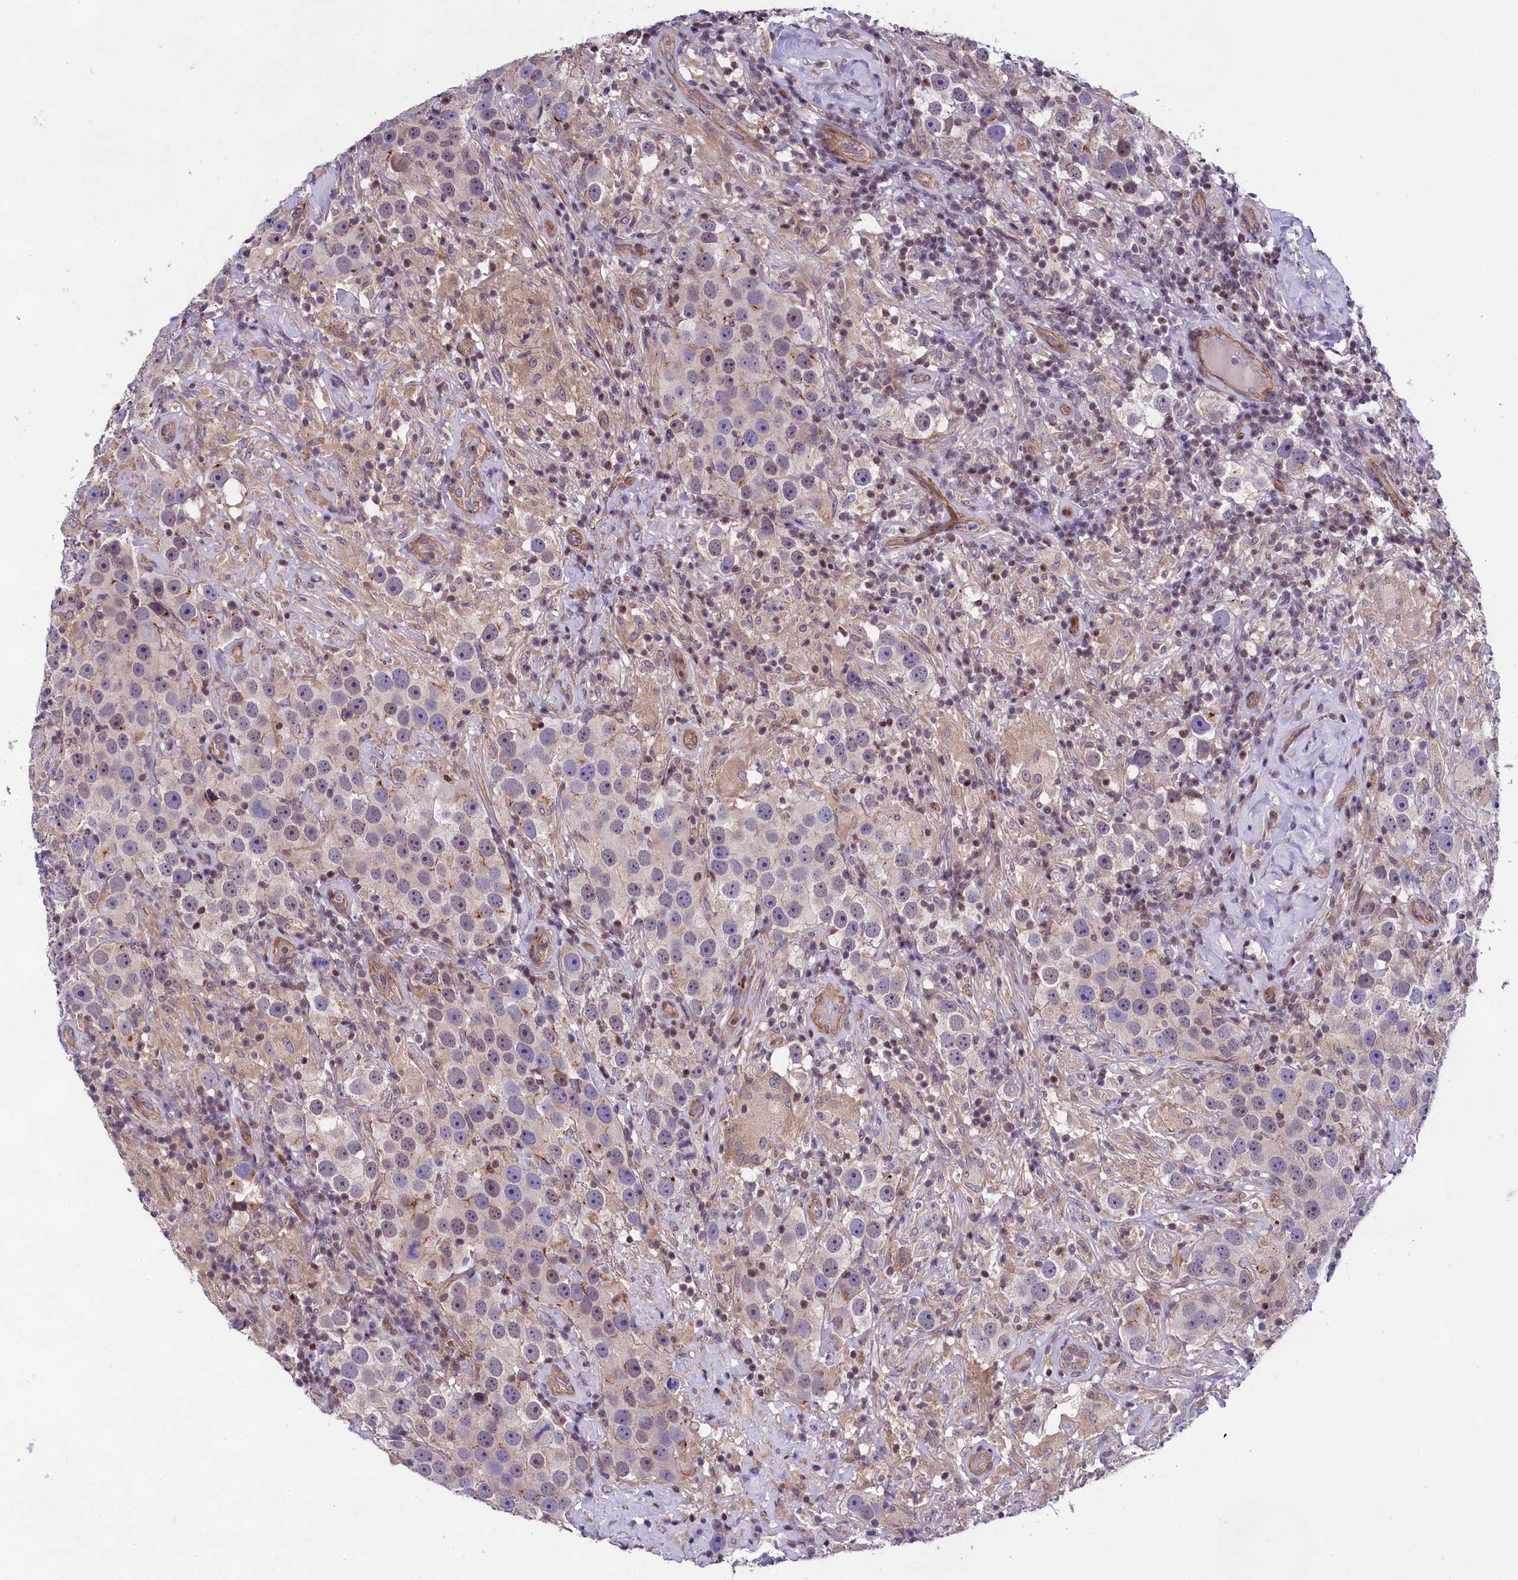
{"staining": {"intensity": "negative", "quantity": "none", "location": "none"}, "tissue": "testis cancer", "cell_type": "Tumor cells", "image_type": "cancer", "snomed": [{"axis": "morphology", "description": "Seminoma, NOS"}, {"axis": "topography", "description": "Testis"}], "caption": "Immunohistochemistry (IHC) of seminoma (testis) exhibits no positivity in tumor cells. (Stains: DAB (3,3'-diaminobenzidine) immunohistochemistry with hematoxylin counter stain, Microscopy: brightfield microscopy at high magnification).", "gene": "SP4", "patient": {"sex": "male", "age": 49}}